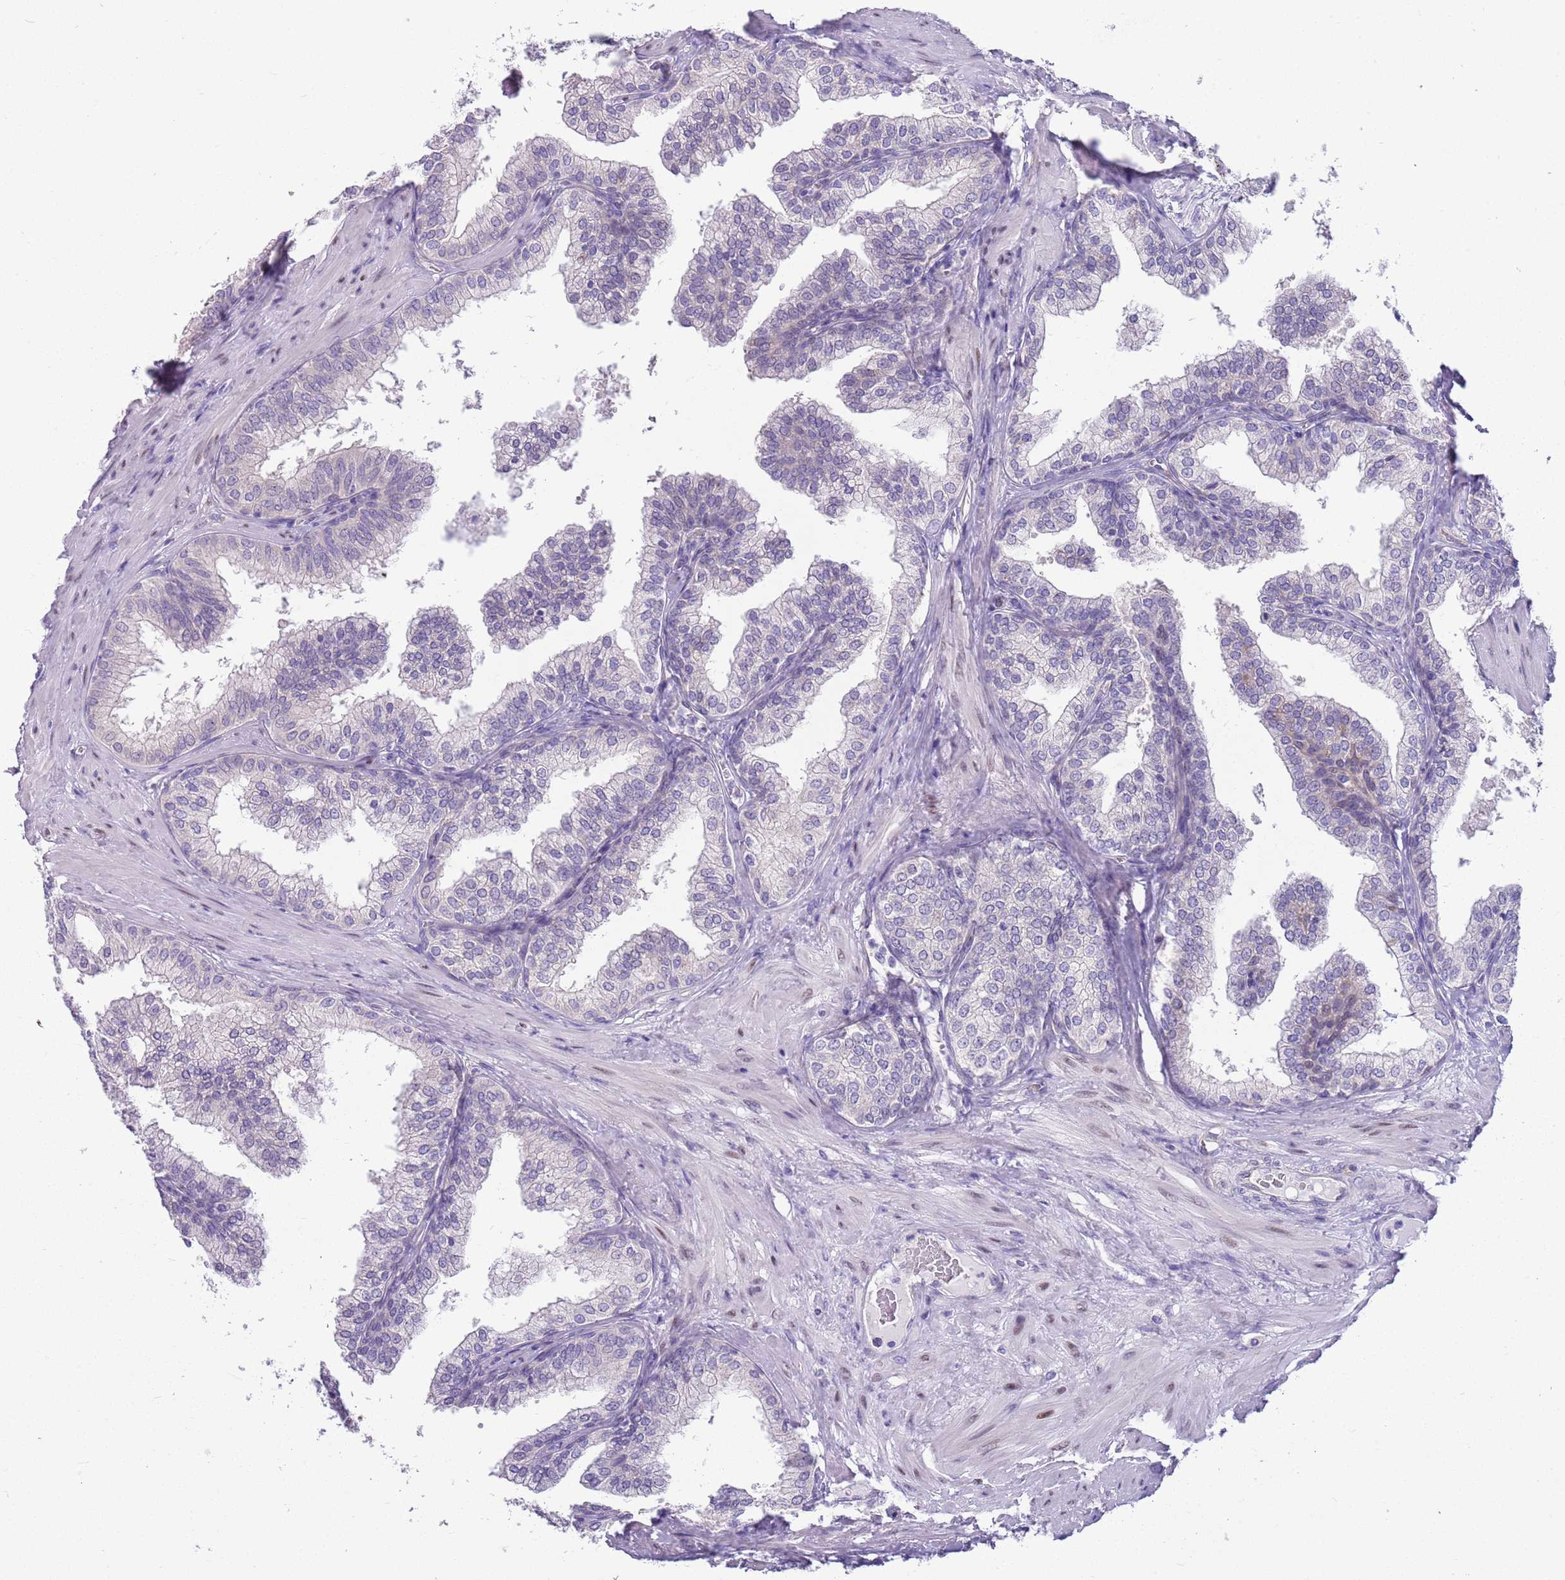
{"staining": {"intensity": "negative", "quantity": "none", "location": "none"}, "tissue": "prostate", "cell_type": "Glandular cells", "image_type": "normal", "snomed": [{"axis": "morphology", "description": "Normal tissue, NOS"}, {"axis": "topography", "description": "Prostate"}], "caption": "The immunohistochemistry (IHC) photomicrograph has no significant staining in glandular cells of prostate.", "gene": "BRMS1L", "patient": {"sex": "male", "age": 60}}